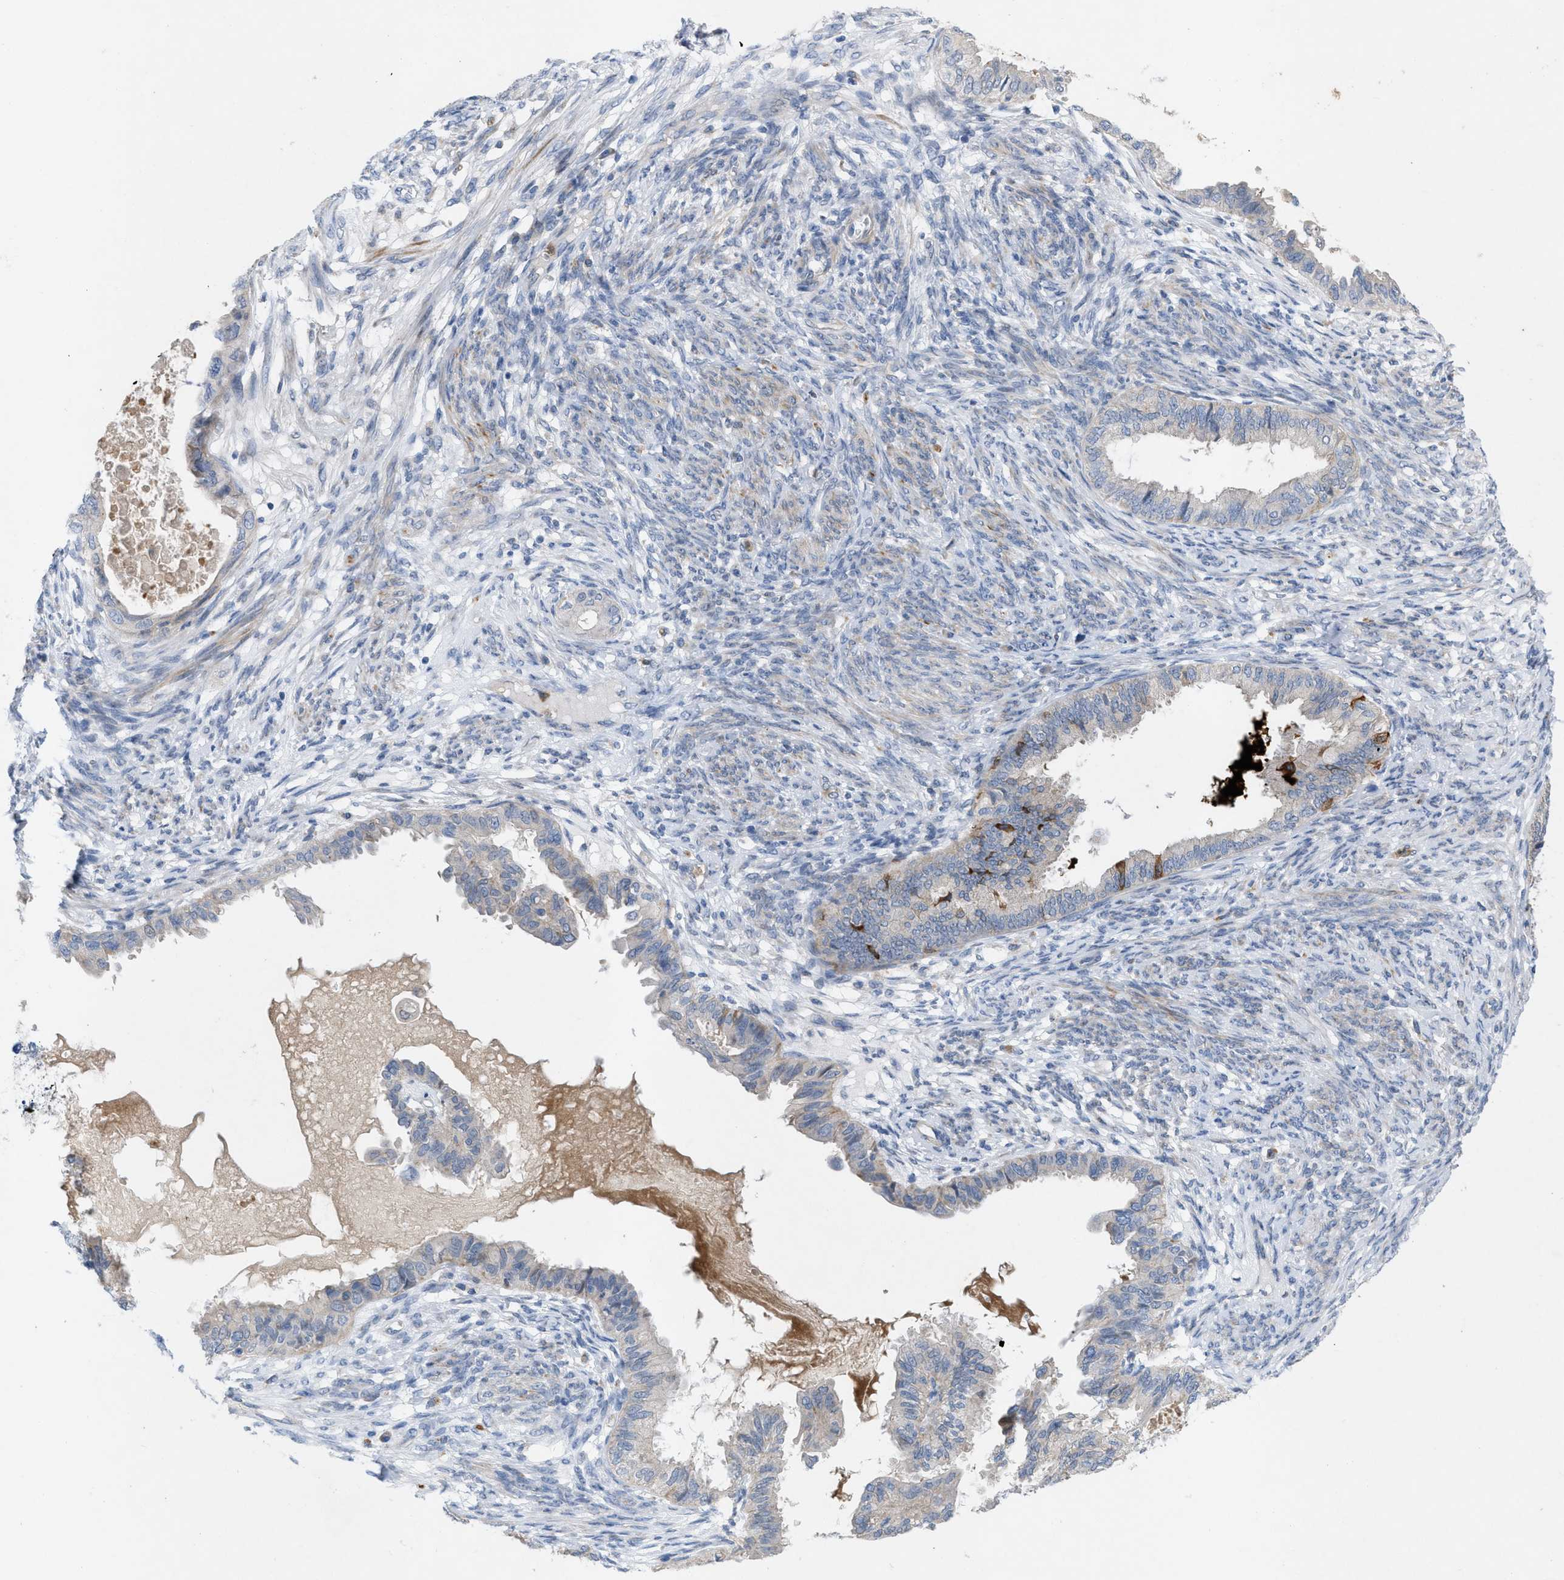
{"staining": {"intensity": "negative", "quantity": "none", "location": "none"}, "tissue": "cervical cancer", "cell_type": "Tumor cells", "image_type": "cancer", "snomed": [{"axis": "morphology", "description": "Normal tissue, NOS"}, {"axis": "morphology", "description": "Adenocarcinoma, NOS"}, {"axis": "topography", "description": "Cervix"}, {"axis": "topography", "description": "Endometrium"}], "caption": "IHC of cervical adenocarcinoma shows no staining in tumor cells.", "gene": "PLPPR5", "patient": {"sex": "female", "age": 86}}